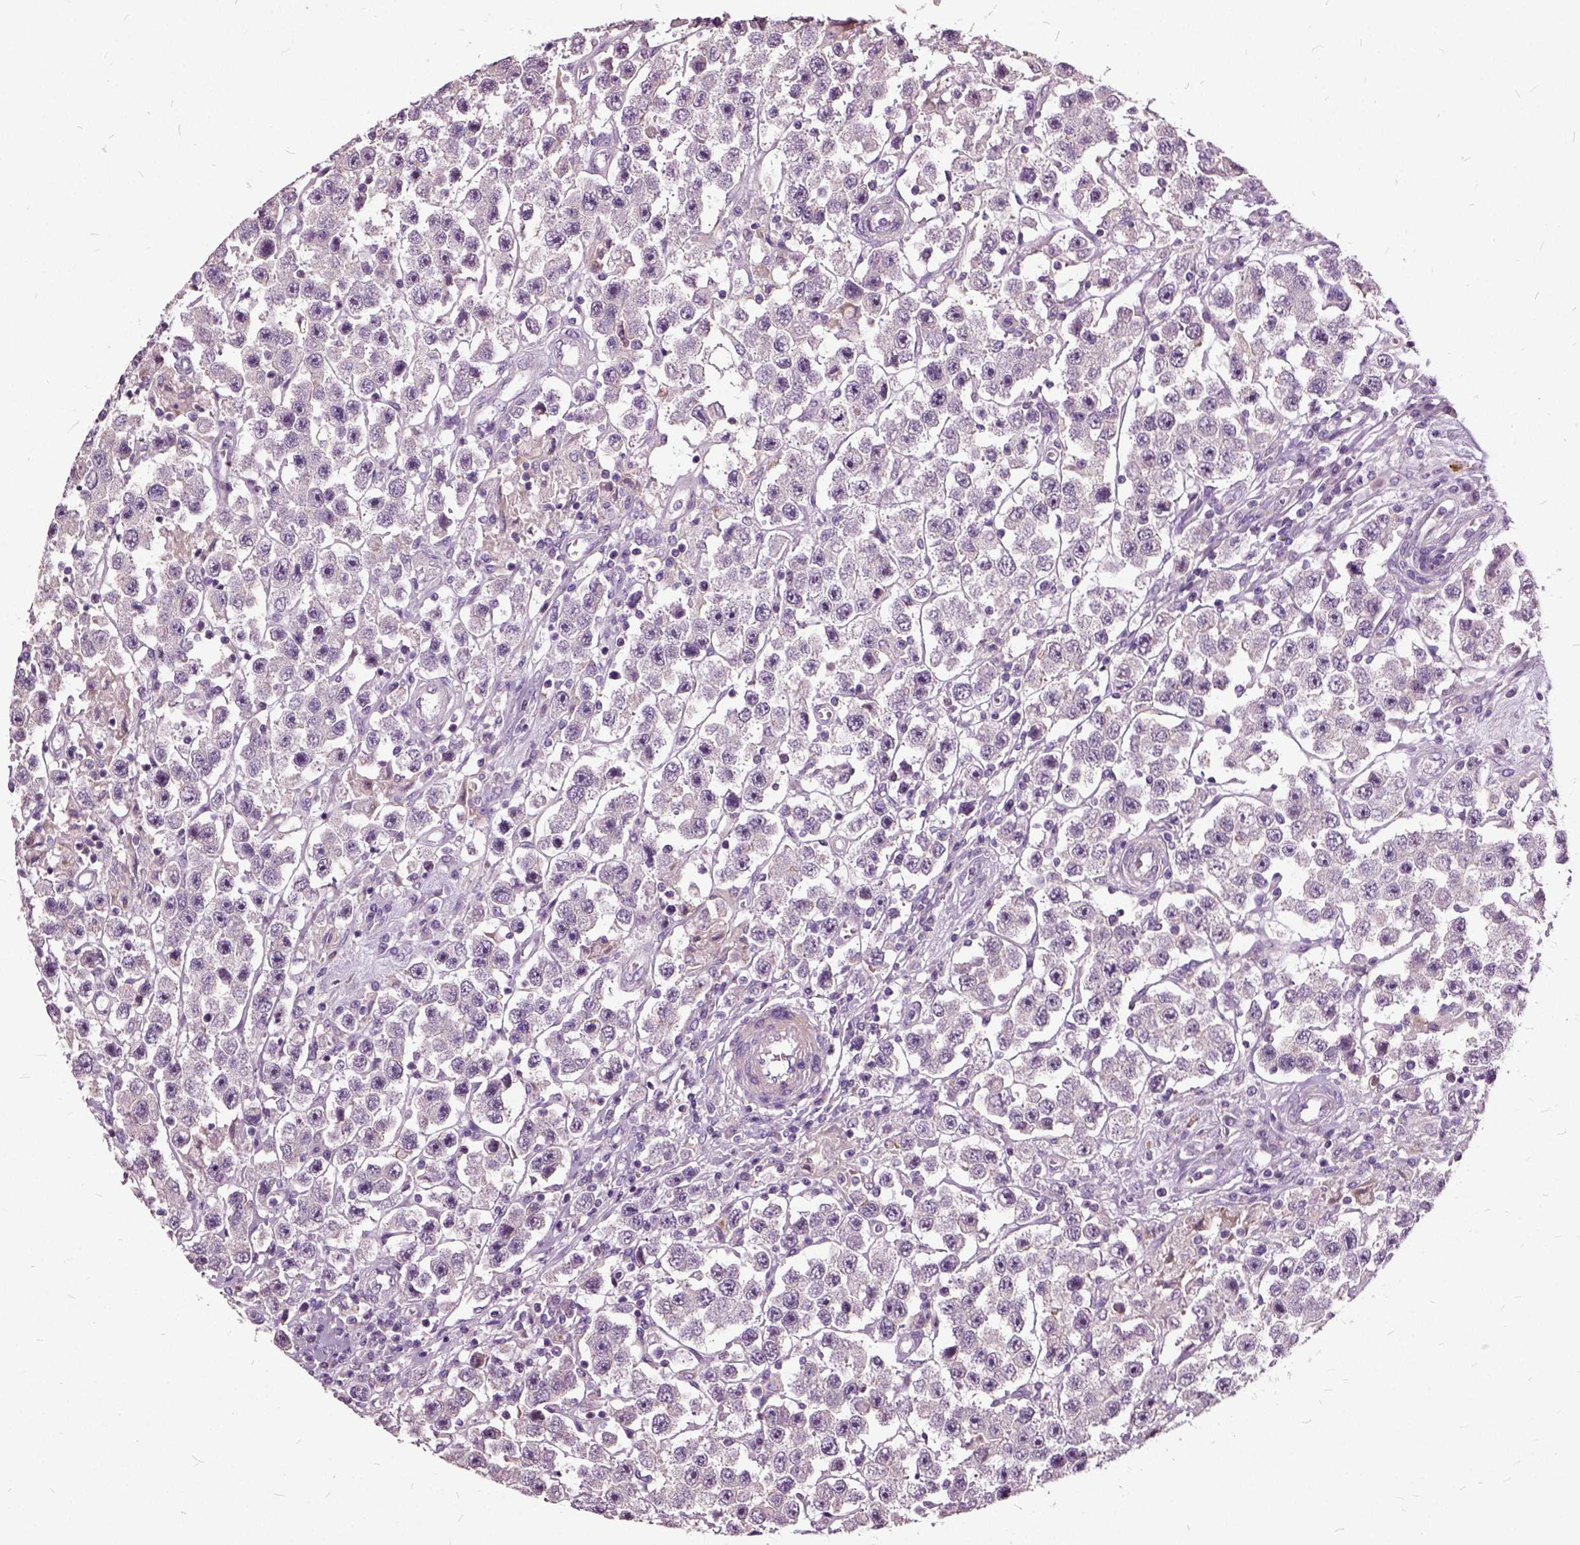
{"staining": {"intensity": "negative", "quantity": "none", "location": "none"}, "tissue": "testis cancer", "cell_type": "Tumor cells", "image_type": "cancer", "snomed": [{"axis": "morphology", "description": "Seminoma, NOS"}, {"axis": "topography", "description": "Testis"}], "caption": "Immunohistochemistry (IHC) of seminoma (testis) displays no expression in tumor cells.", "gene": "ILRUN", "patient": {"sex": "male", "age": 45}}